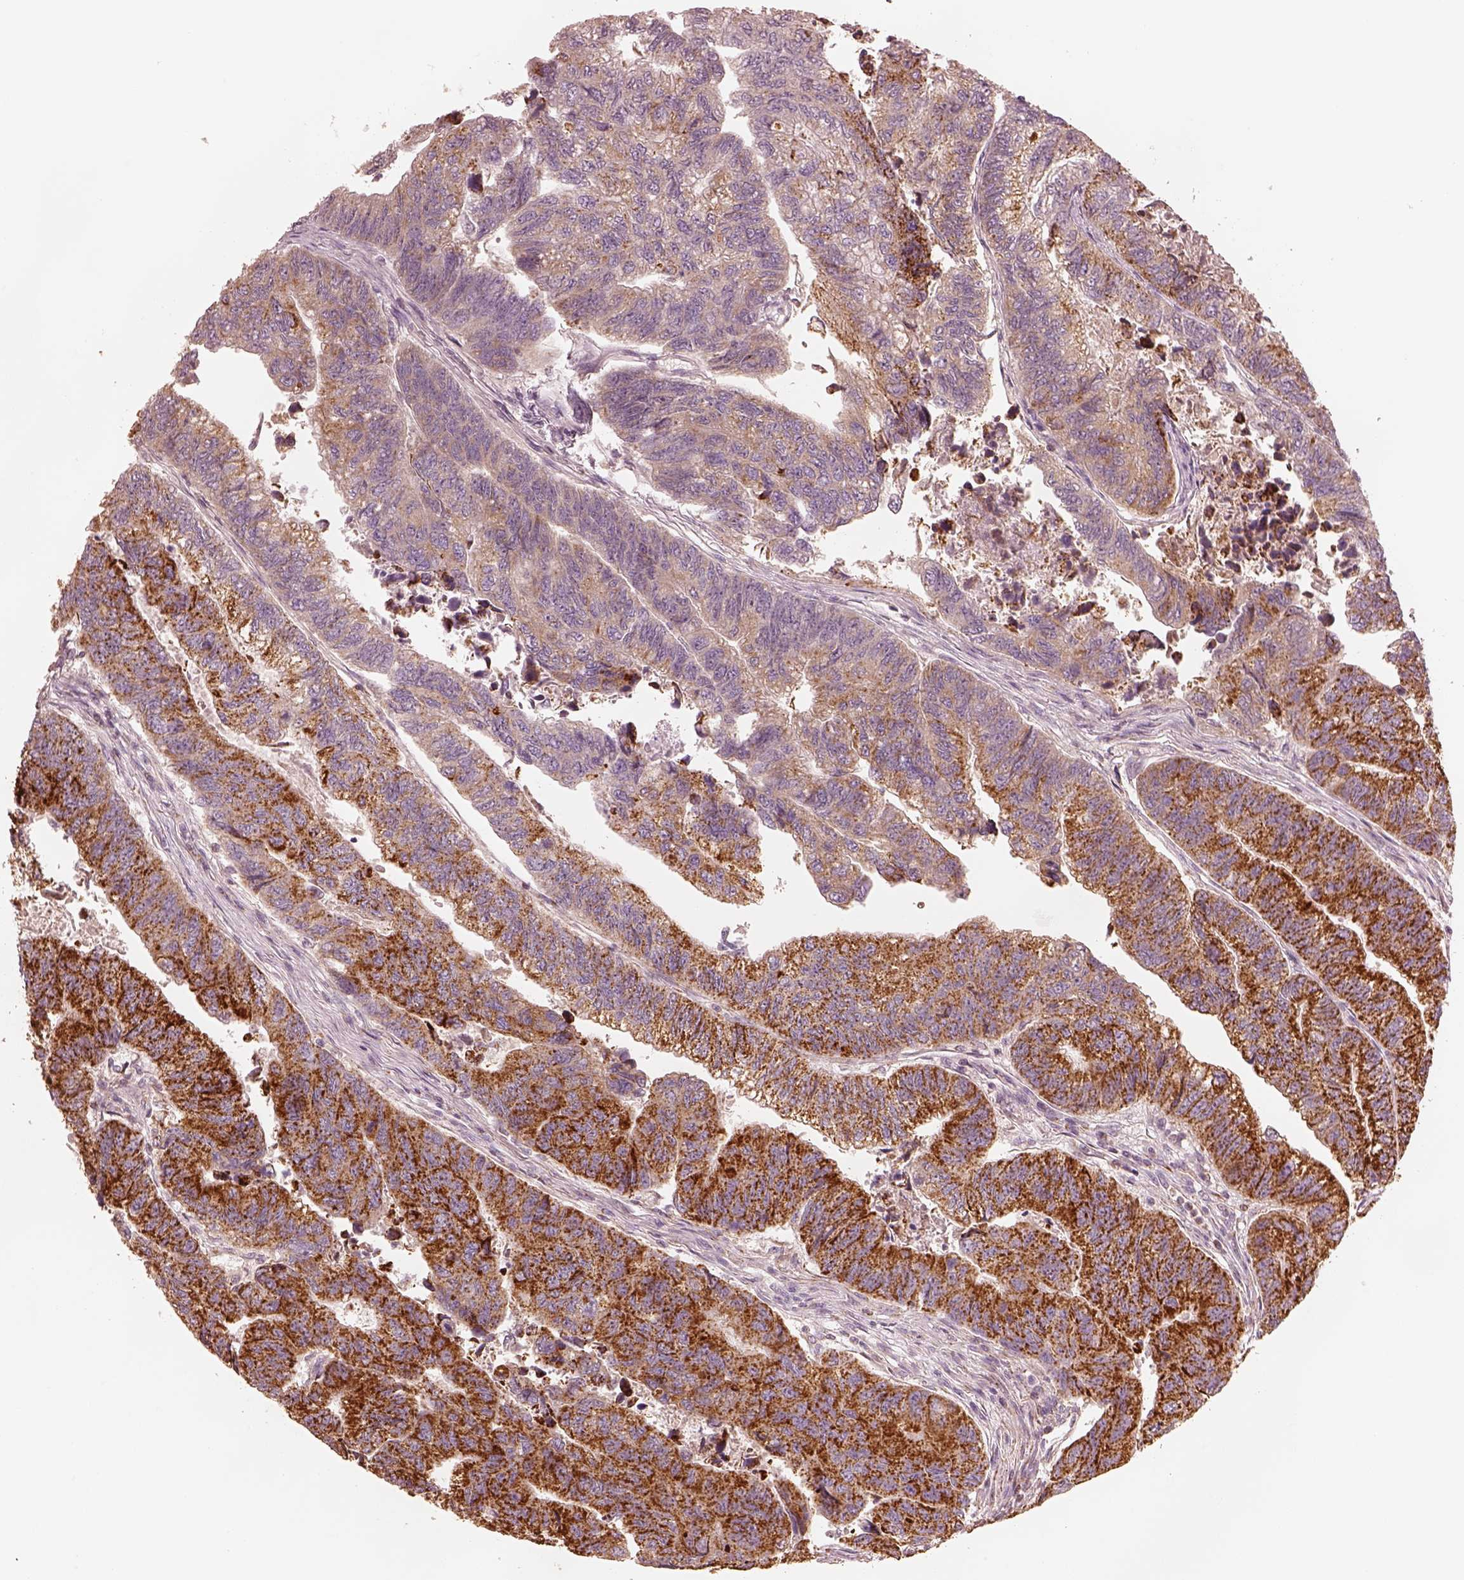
{"staining": {"intensity": "strong", "quantity": ">75%", "location": "cytoplasmic/membranous"}, "tissue": "colorectal cancer", "cell_type": "Tumor cells", "image_type": "cancer", "snomed": [{"axis": "morphology", "description": "Adenocarcinoma, NOS"}, {"axis": "topography", "description": "Colon"}], "caption": "A high-resolution image shows immunohistochemistry (IHC) staining of colorectal adenocarcinoma, which displays strong cytoplasmic/membranous expression in about >75% of tumor cells.", "gene": "ENTPD6", "patient": {"sex": "female", "age": 65}}